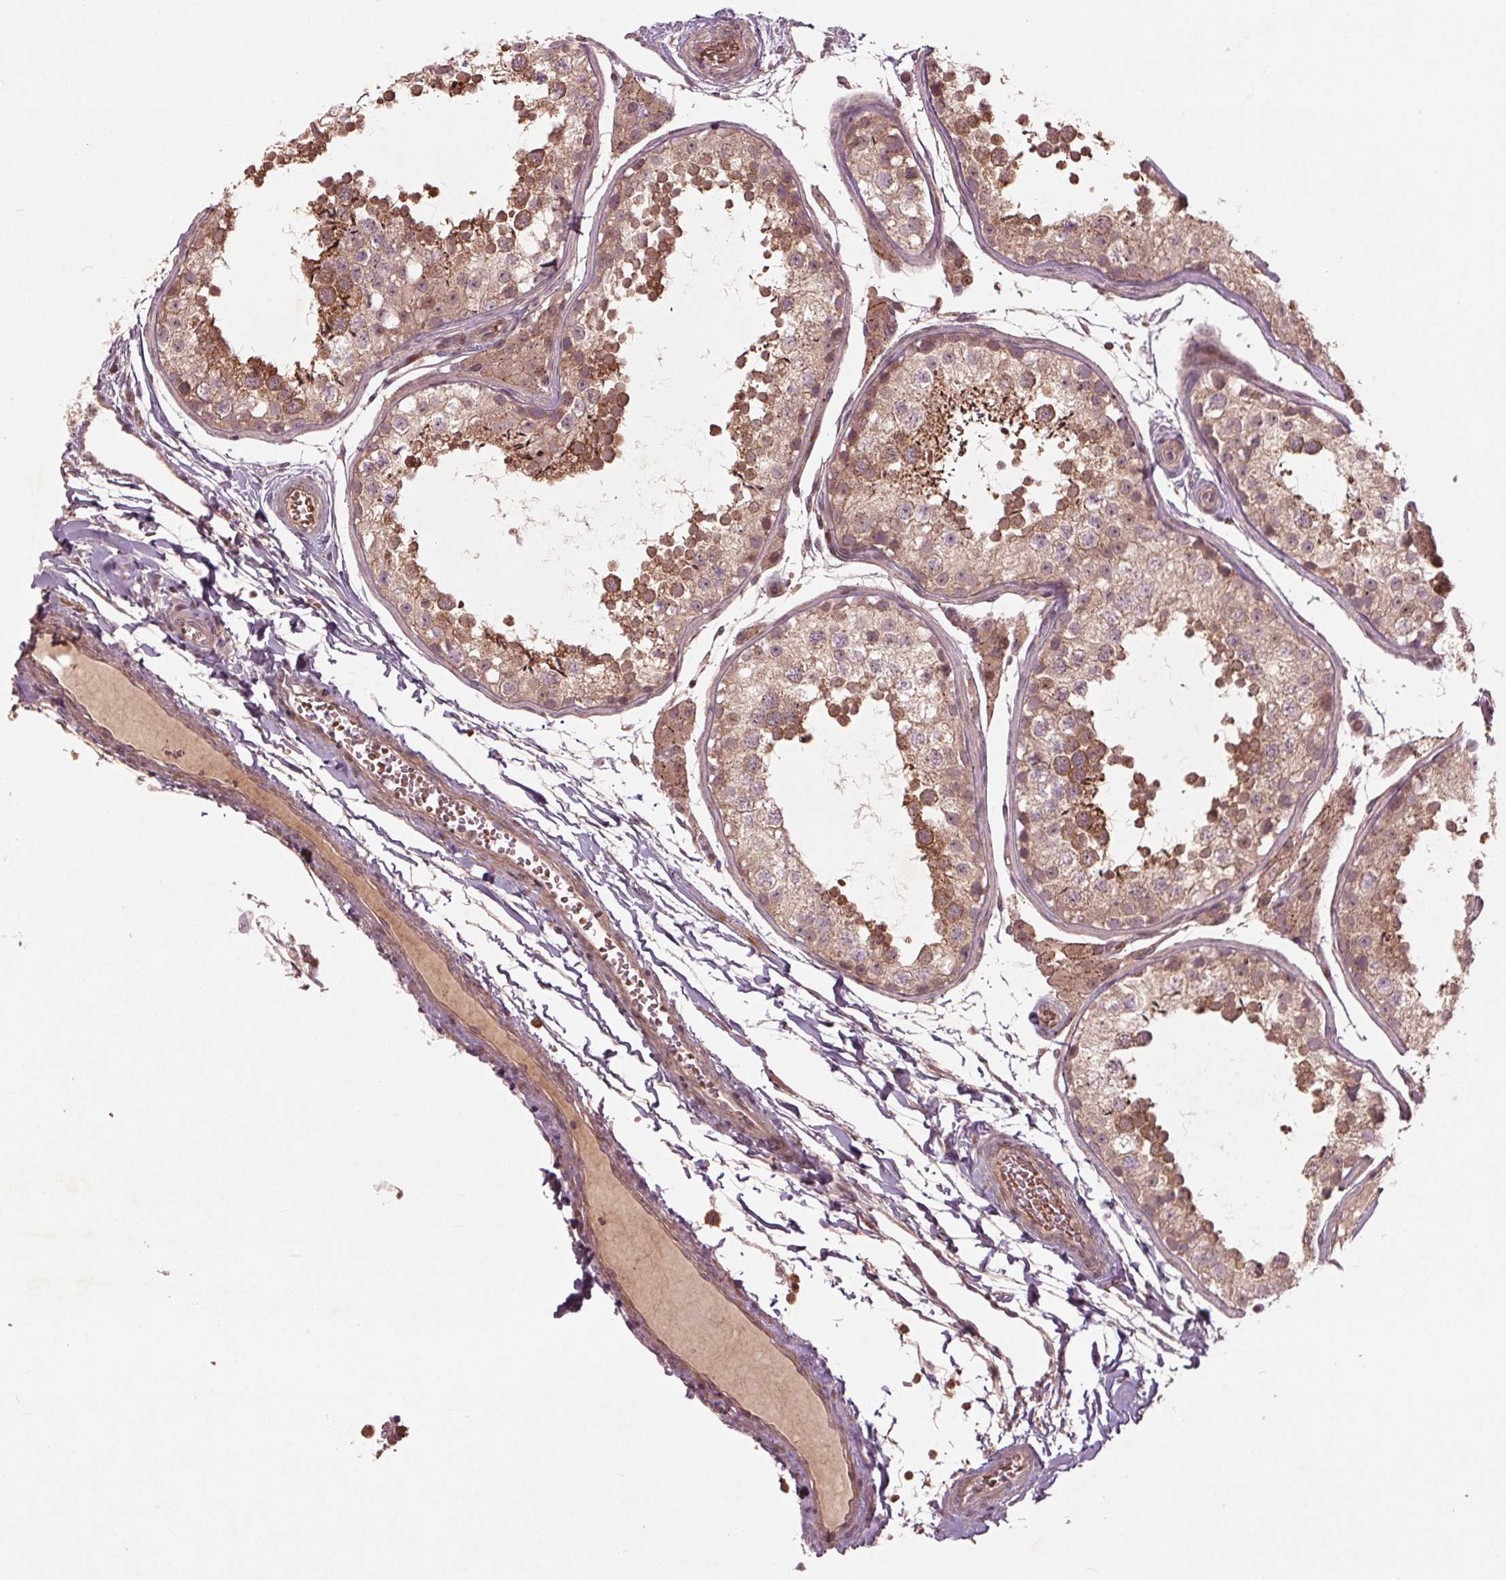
{"staining": {"intensity": "moderate", "quantity": "25%-75%", "location": "cytoplasmic/membranous,nuclear"}, "tissue": "testis", "cell_type": "Cells in seminiferous ducts", "image_type": "normal", "snomed": [{"axis": "morphology", "description": "Normal tissue, NOS"}, {"axis": "topography", "description": "Testis"}], "caption": "IHC micrograph of unremarkable testis: human testis stained using immunohistochemistry exhibits medium levels of moderate protein expression localized specifically in the cytoplasmic/membranous,nuclear of cells in seminiferous ducts, appearing as a cytoplasmic/membranous,nuclear brown color.", "gene": "CDKL4", "patient": {"sex": "male", "age": 29}}